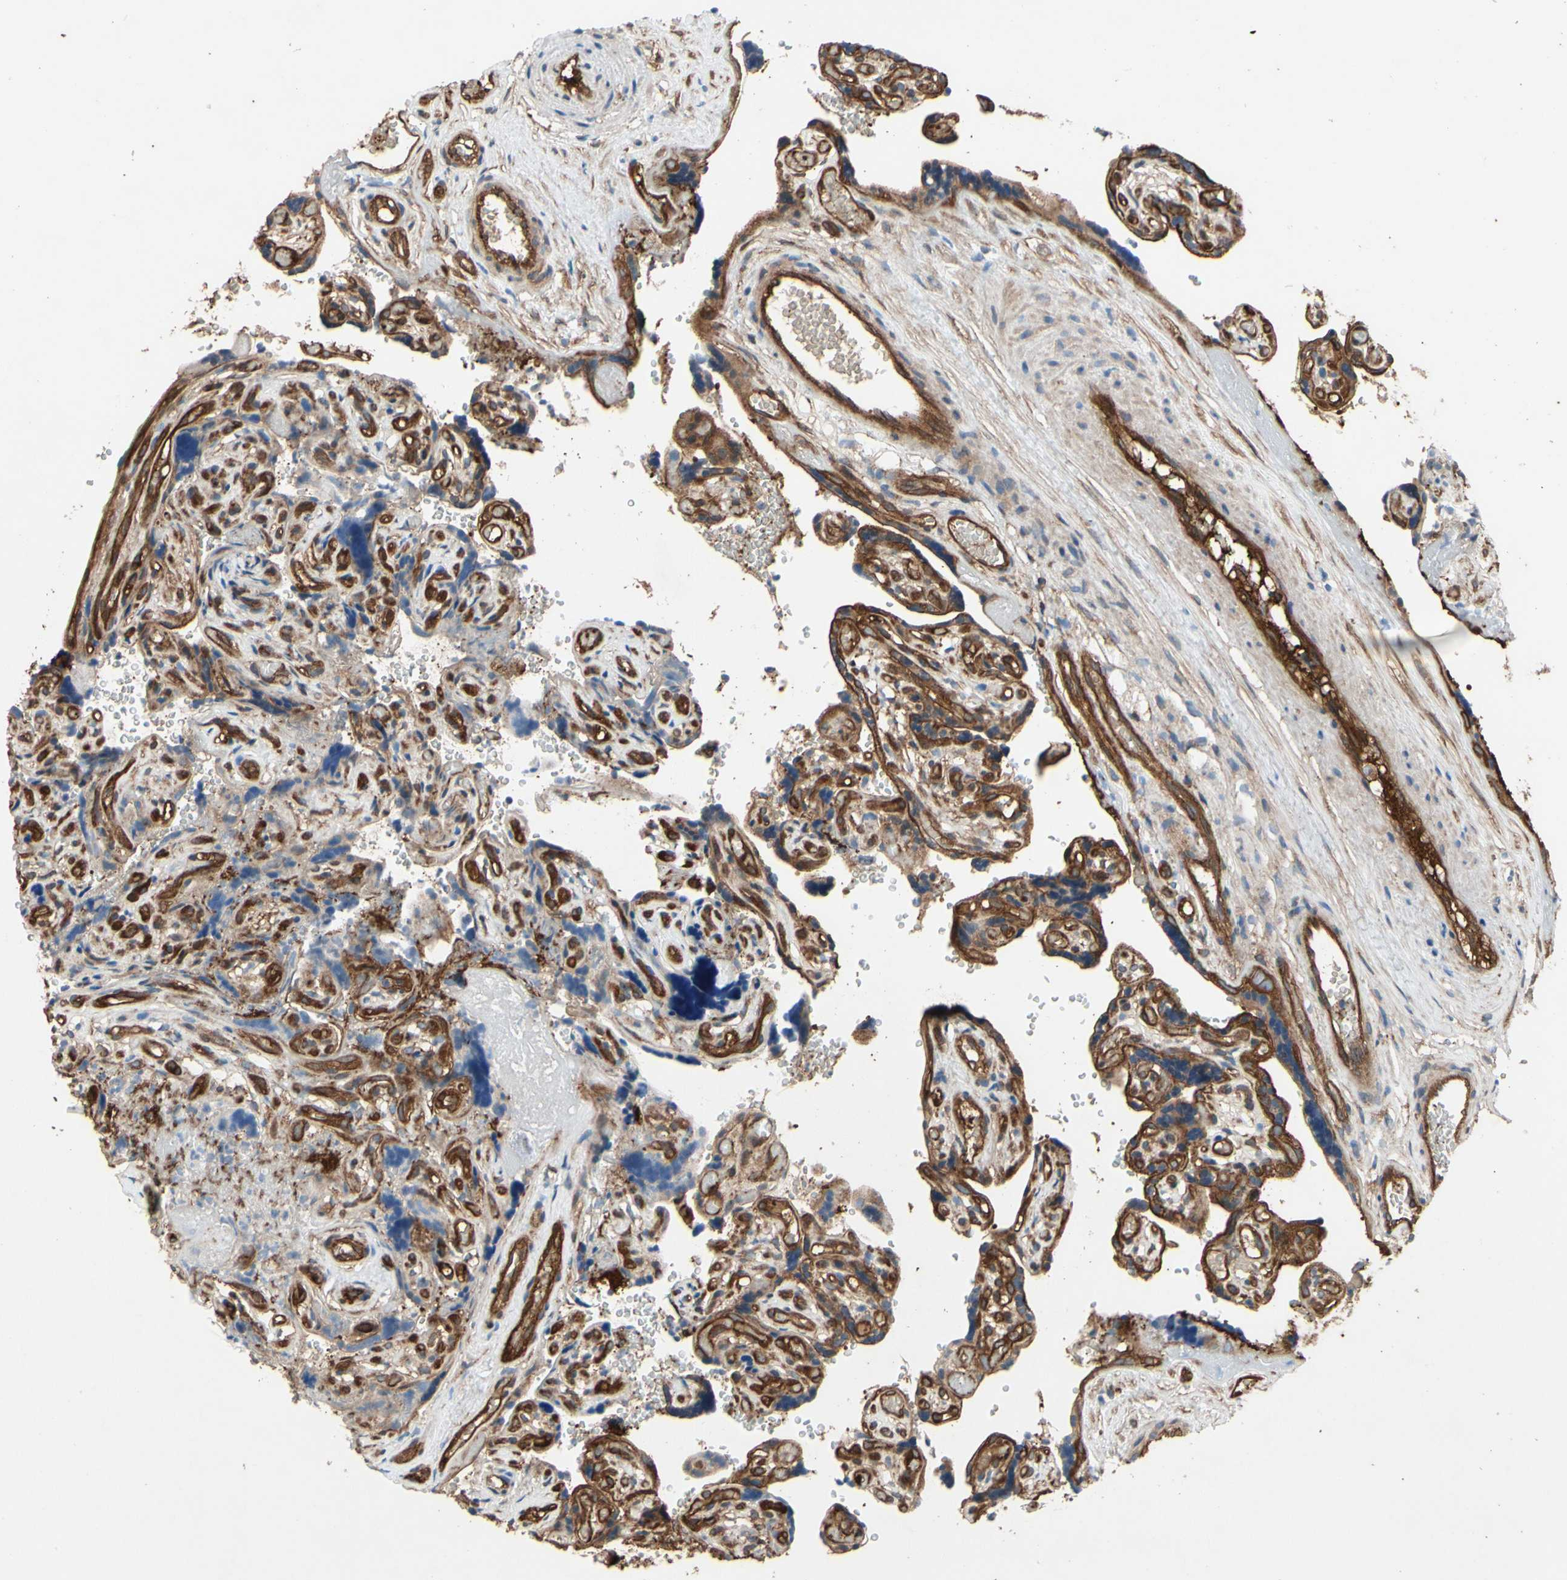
{"staining": {"intensity": "moderate", "quantity": ">75%", "location": "cytoplasmic/membranous"}, "tissue": "placenta", "cell_type": "Trophoblastic cells", "image_type": "normal", "snomed": [{"axis": "morphology", "description": "Normal tissue, NOS"}, {"axis": "topography", "description": "Placenta"}], "caption": "Immunohistochemical staining of benign human placenta demonstrates moderate cytoplasmic/membranous protein staining in about >75% of trophoblastic cells.", "gene": "CTTNBP2", "patient": {"sex": "female", "age": 30}}